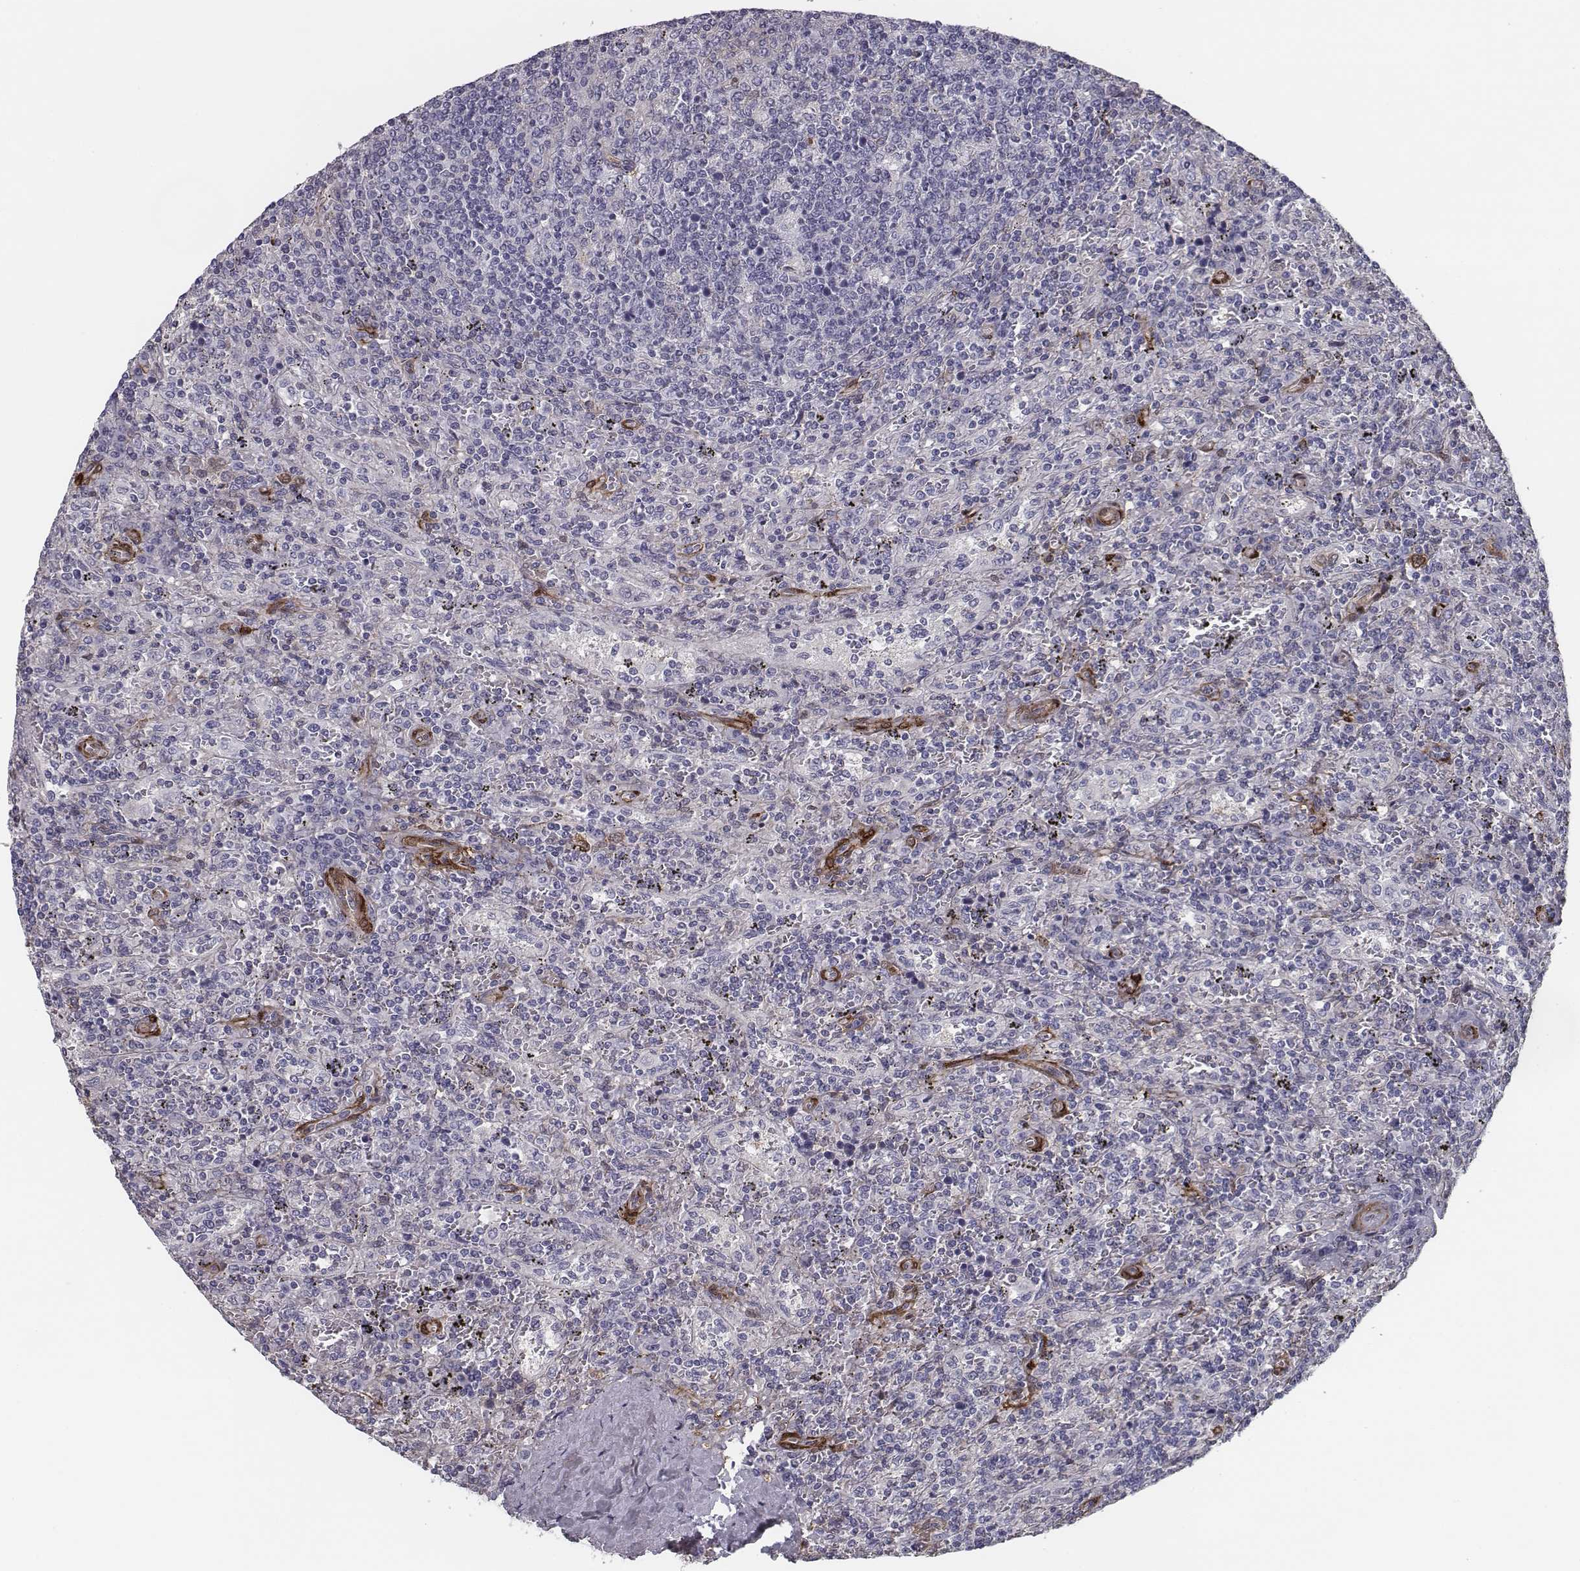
{"staining": {"intensity": "negative", "quantity": "none", "location": "none"}, "tissue": "lymphoma", "cell_type": "Tumor cells", "image_type": "cancer", "snomed": [{"axis": "morphology", "description": "Malignant lymphoma, non-Hodgkin's type, Low grade"}, {"axis": "topography", "description": "Spleen"}], "caption": "This is a histopathology image of immunohistochemistry (IHC) staining of lymphoma, which shows no staining in tumor cells. (Immunohistochemistry, brightfield microscopy, high magnification).", "gene": "ISYNA1", "patient": {"sex": "male", "age": 62}}